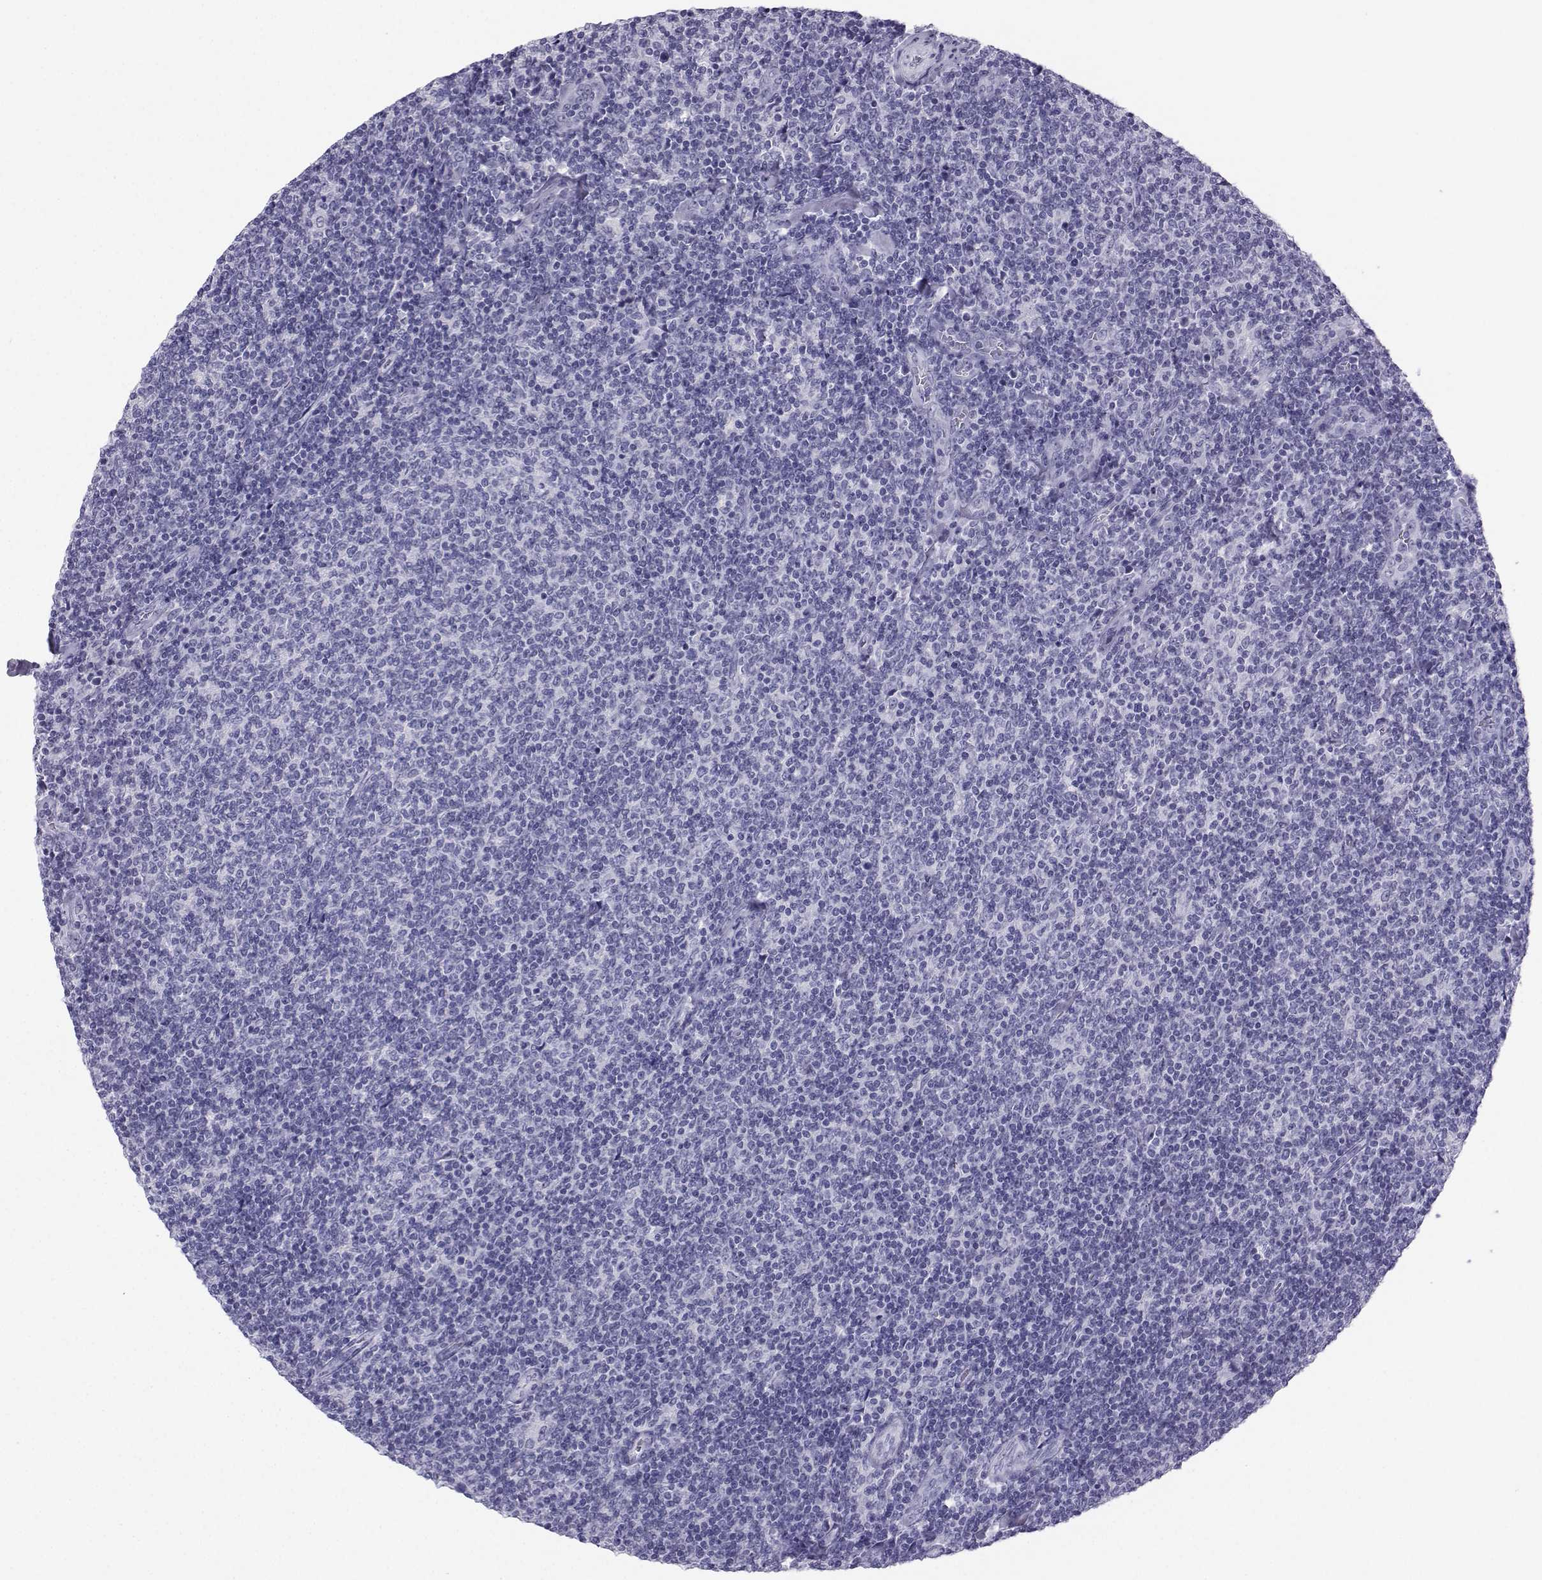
{"staining": {"intensity": "negative", "quantity": "none", "location": "none"}, "tissue": "lymphoma", "cell_type": "Tumor cells", "image_type": "cancer", "snomed": [{"axis": "morphology", "description": "Malignant lymphoma, non-Hodgkin's type, Low grade"}, {"axis": "topography", "description": "Lymph node"}], "caption": "This is an immunohistochemistry histopathology image of human lymphoma. There is no staining in tumor cells.", "gene": "SST", "patient": {"sex": "male", "age": 52}}